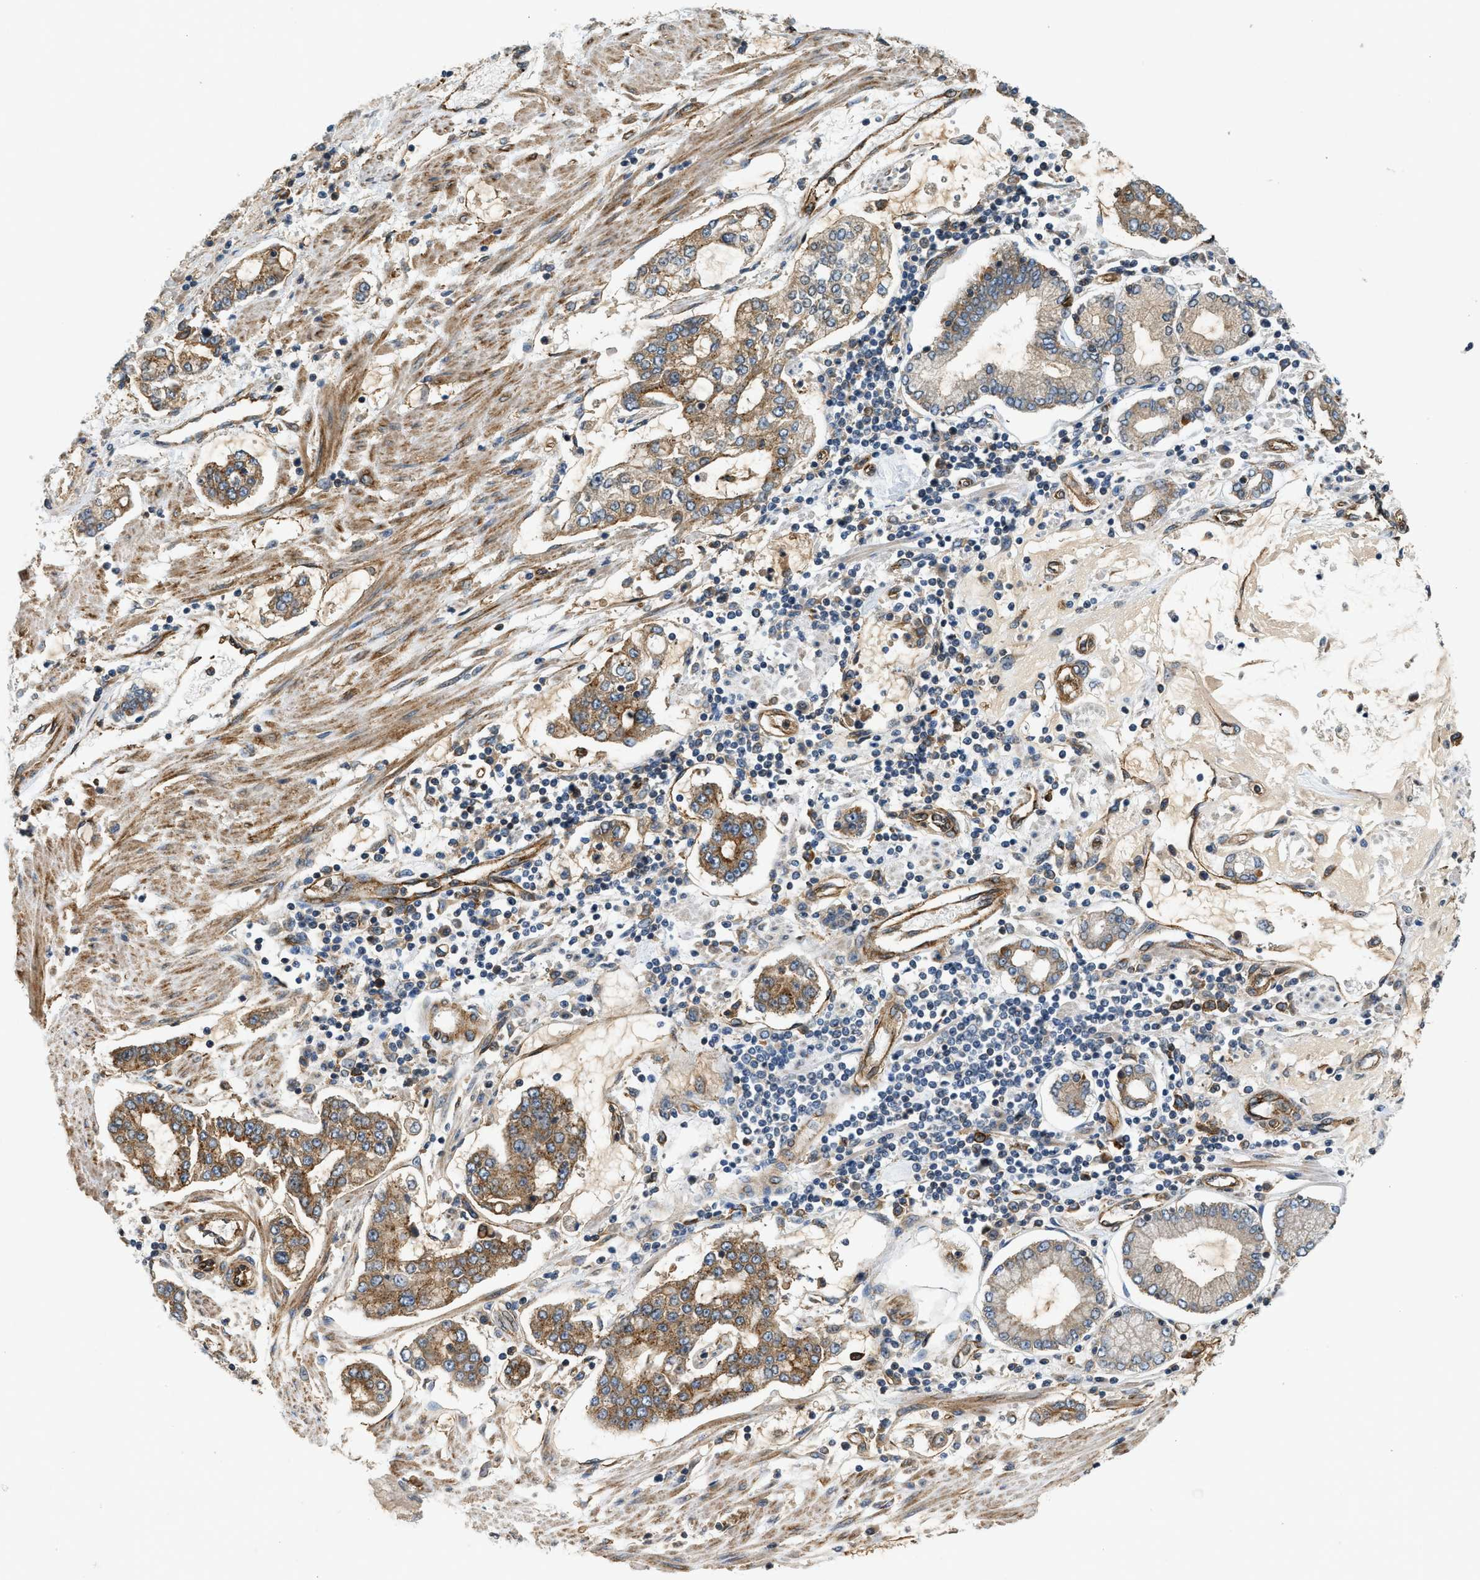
{"staining": {"intensity": "moderate", "quantity": "25%-75%", "location": "cytoplasmic/membranous"}, "tissue": "stomach cancer", "cell_type": "Tumor cells", "image_type": "cancer", "snomed": [{"axis": "morphology", "description": "Adenocarcinoma, NOS"}, {"axis": "topography", "description": "Stomach"}], "caption": "About 25%-75% of tumor cells in human stomach cancer demonstrate moderate cytoplasmic/membranous protein positivity as visualized by brown immunohistochemical staining.", "gene": "HIP1", "patient": {"sex": "male", "age": 76}}